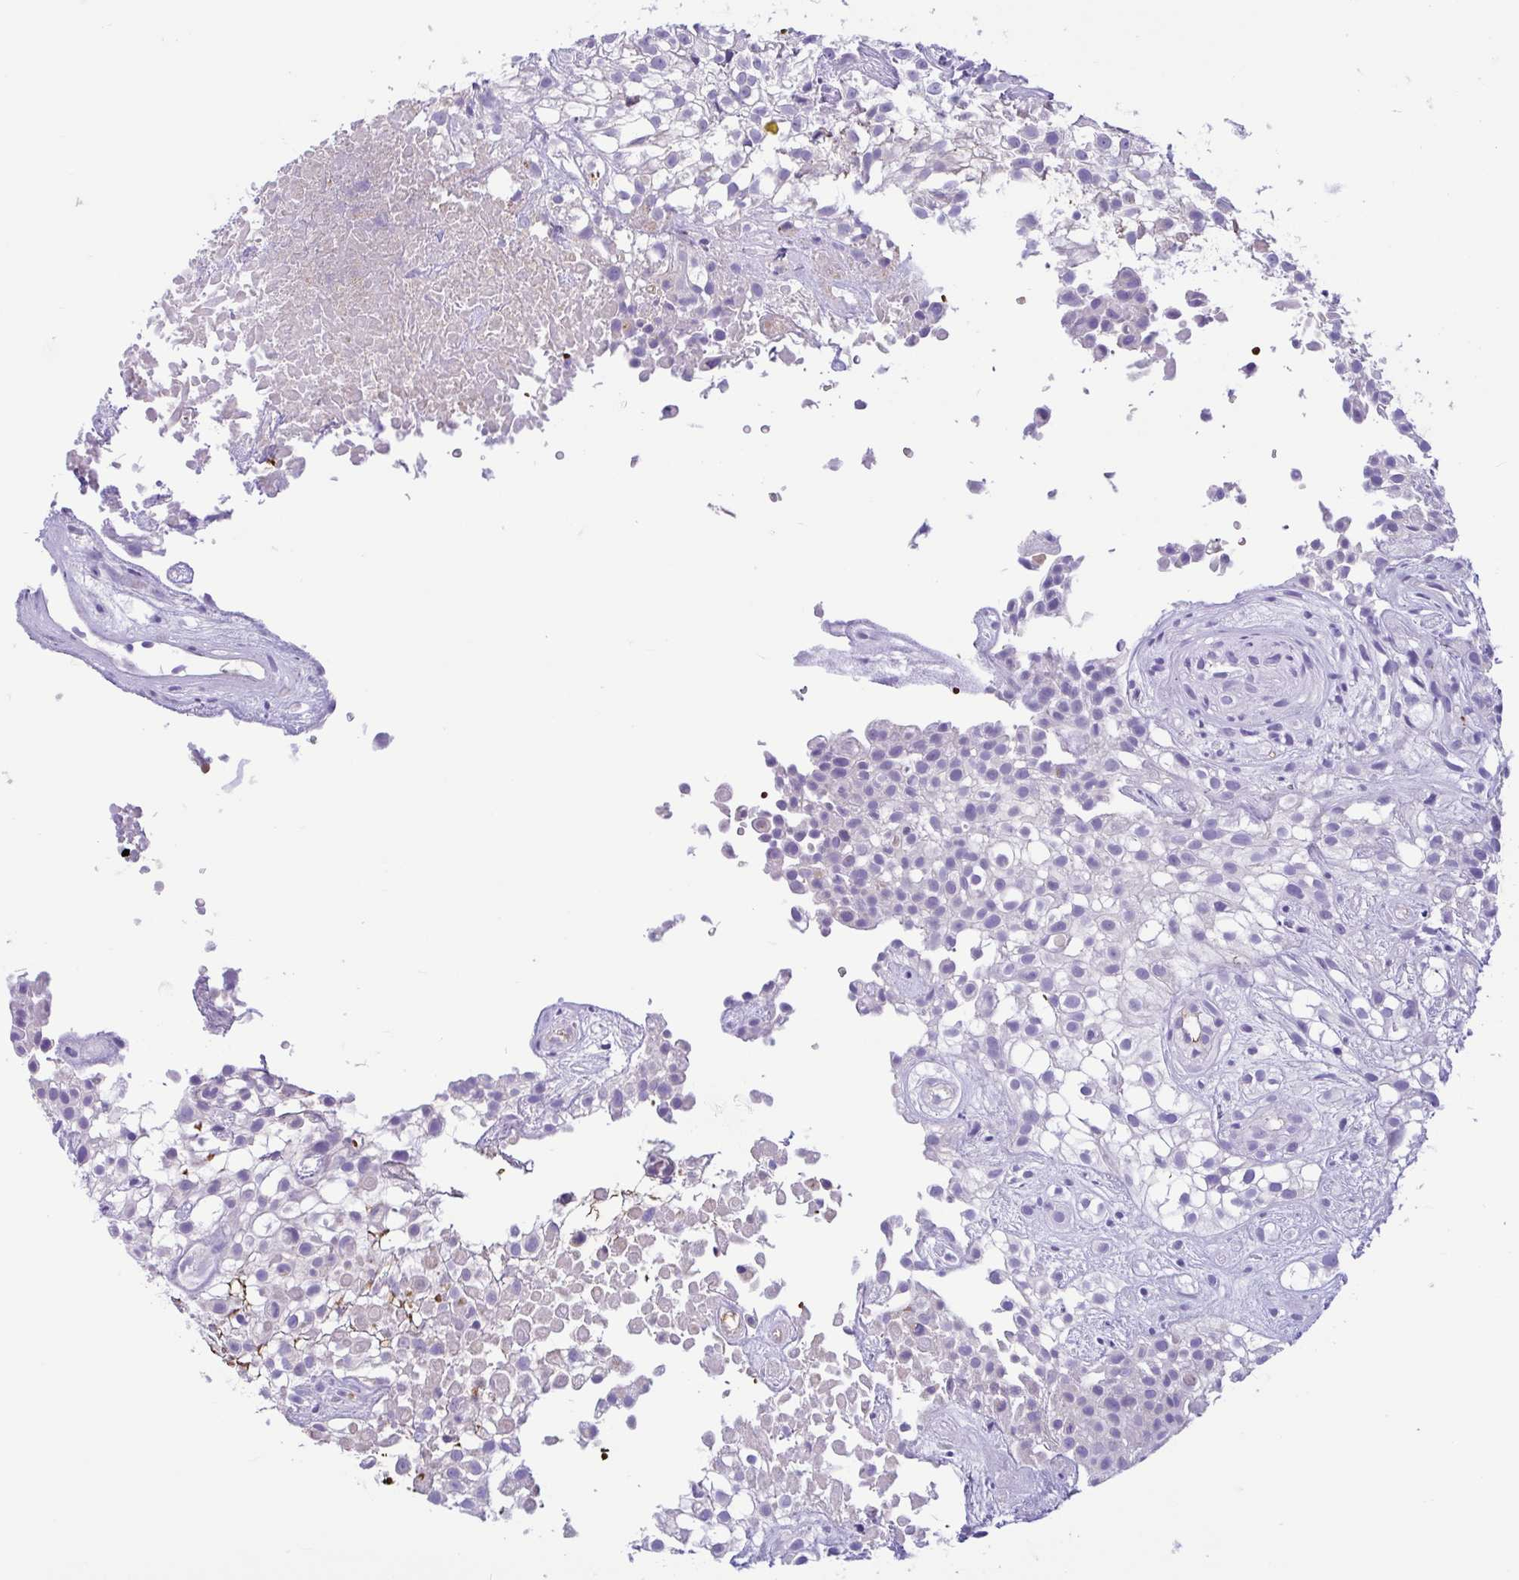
{"staining": {"intensity": "negative", "quantity": "none", "location": "none"}, "tissue": "urothelial cancer", "cell_type": "Tumor cells", "image_type": "cancer", "snomed": [{"axis": "morphology", "description": "Urothelial carcinoma, High grade"}, {"axis": "topography", "description": "Urinary bladder"}], "caption": "A high-resolution histopathology image shows IHC staining of high-grade urothelial carcinoma, which displays no significant staining in tumor cells.", "gene": "TMEM79", "patient": {"sex": "male", "age": 56}}